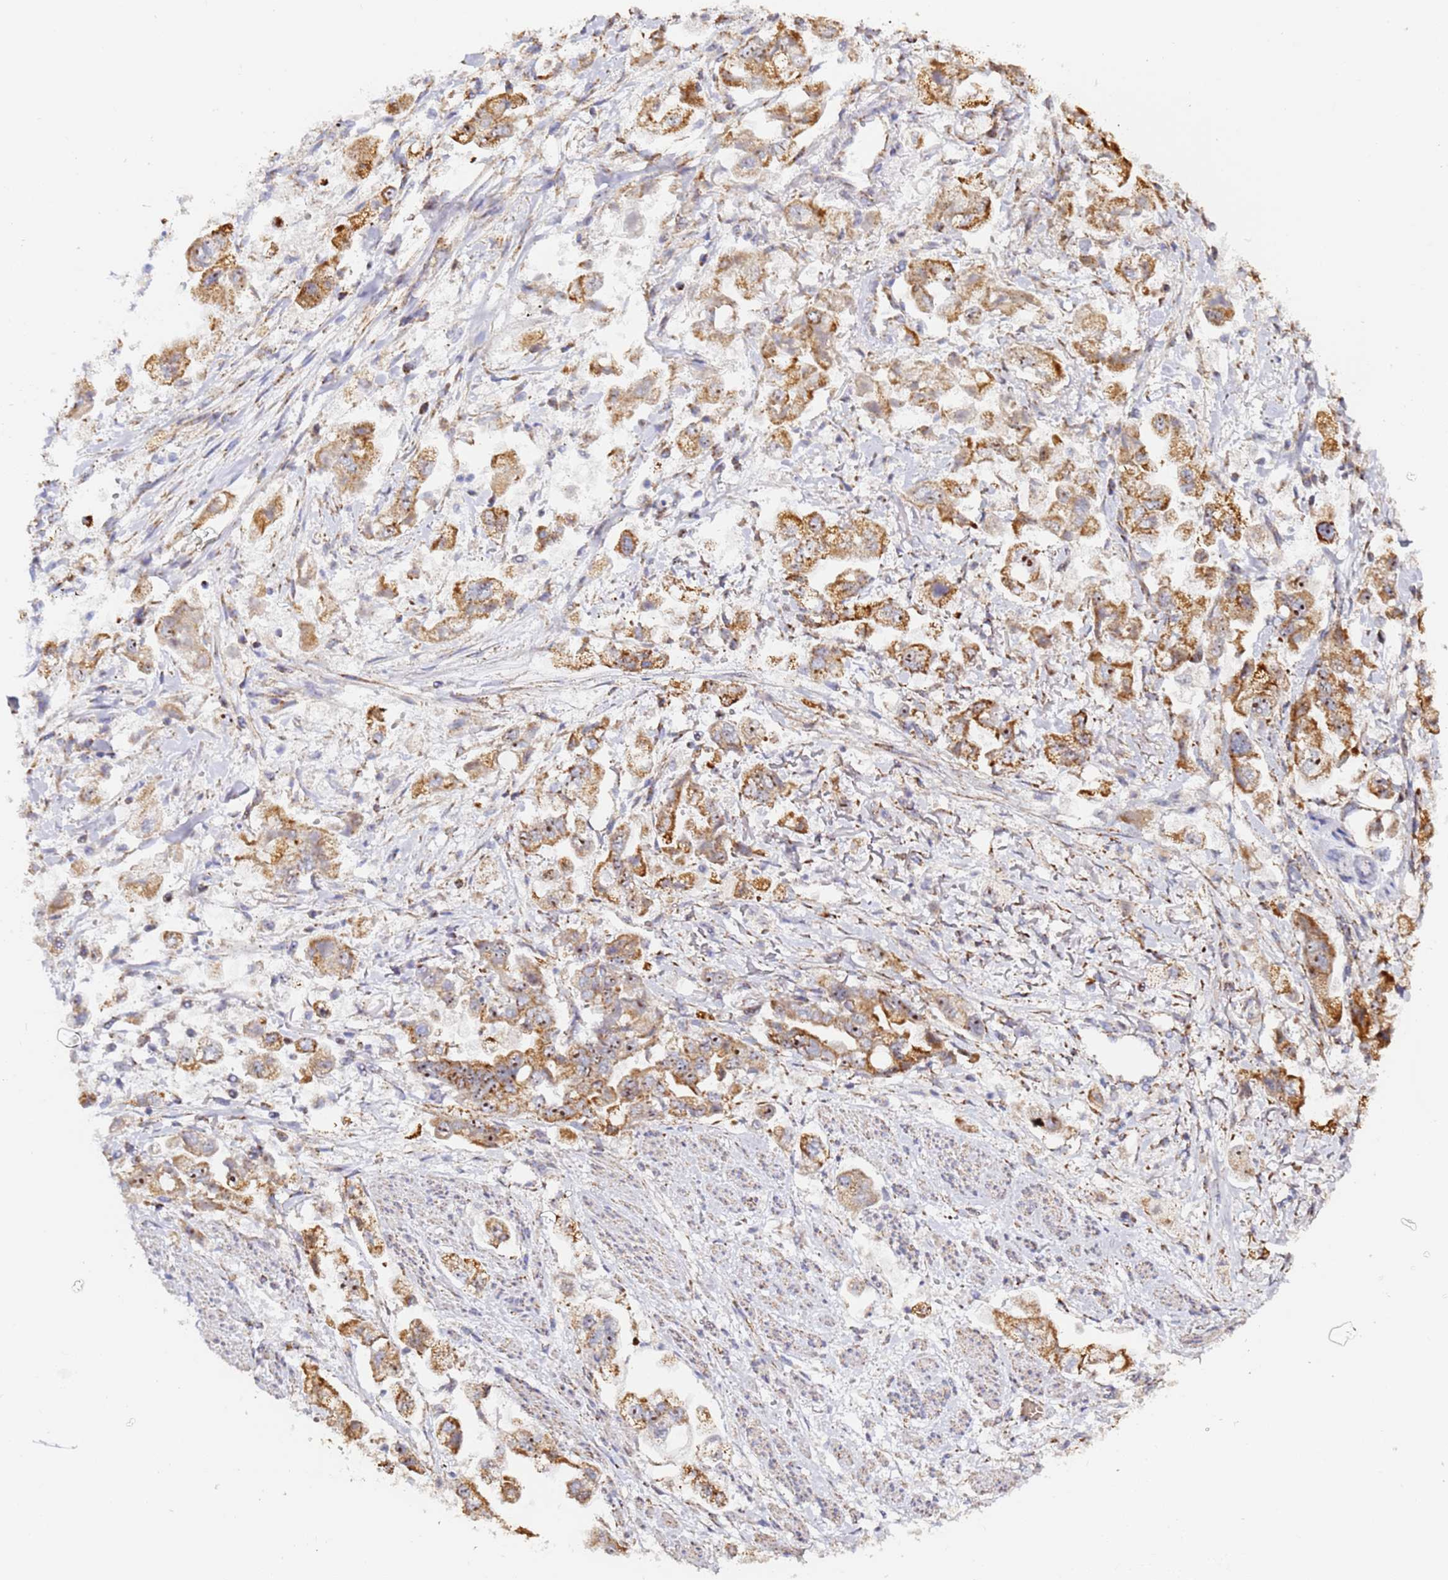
{"staining": {"intensity": "moderate", "quantity": ">75%", "location": "cytoplasmic/membranous,nuclear"}, "tissue": "stomach cancer", "cell_type": "Tumor cells", "image_type": "cancer", "snomed": [{"axis": "morphology", "description": "Adenocarcinoma, NOS"}, {"axis": "topography", "description": "Stomach"}], "caption": "Tumor cells exhibit medium levels of moderate cytoplasmic/membranous and nuclear positivity in about >75% of cells in stomach cancer. Immunohistochemistry (ihc) stains the protein in brown and the nuclei are stained blue.", "gene": "FRG2C", "patient": {"sex": "male", "age": 62}}